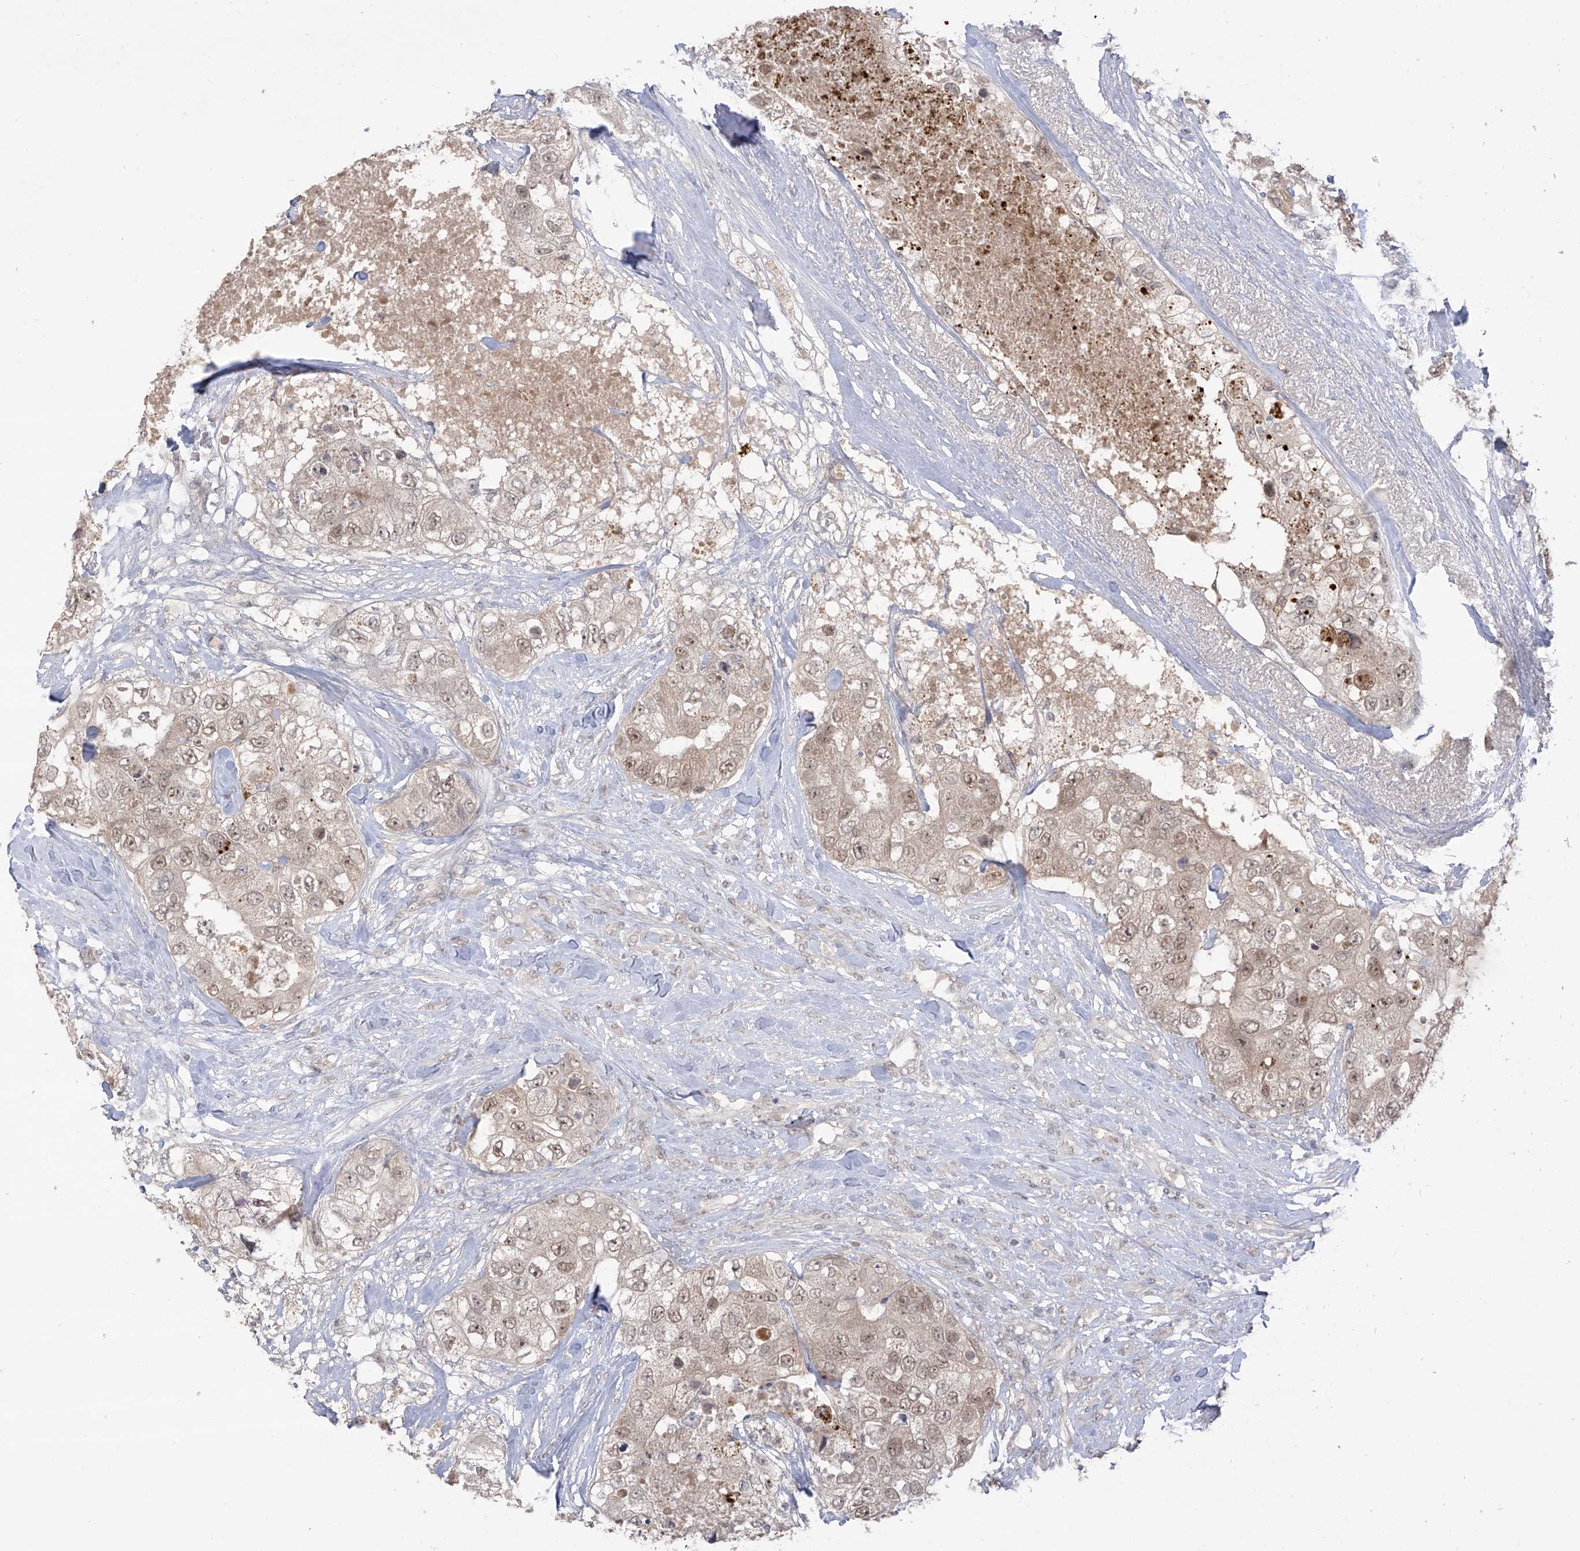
{"staining": {"intensity": "weak", "quantity": ">75%", "location": "nuclear"}, "tissue": "breast cancer", "cell_type": "Tumor cells", "image_type": "cancer", "snomed": [{"axis": "morphology", "description": "Duct carcinoma"}, {"axis": "topography", "description": "Breast"}], "caption": "Infiltrating ductal carcinoma (breast) tissue exhibits weak nuclear expression in about >75% of tumor cells, visualized by immunohistochemistry.", "gene": "OGT", "patient": {"sex": "female", "age": 62}}